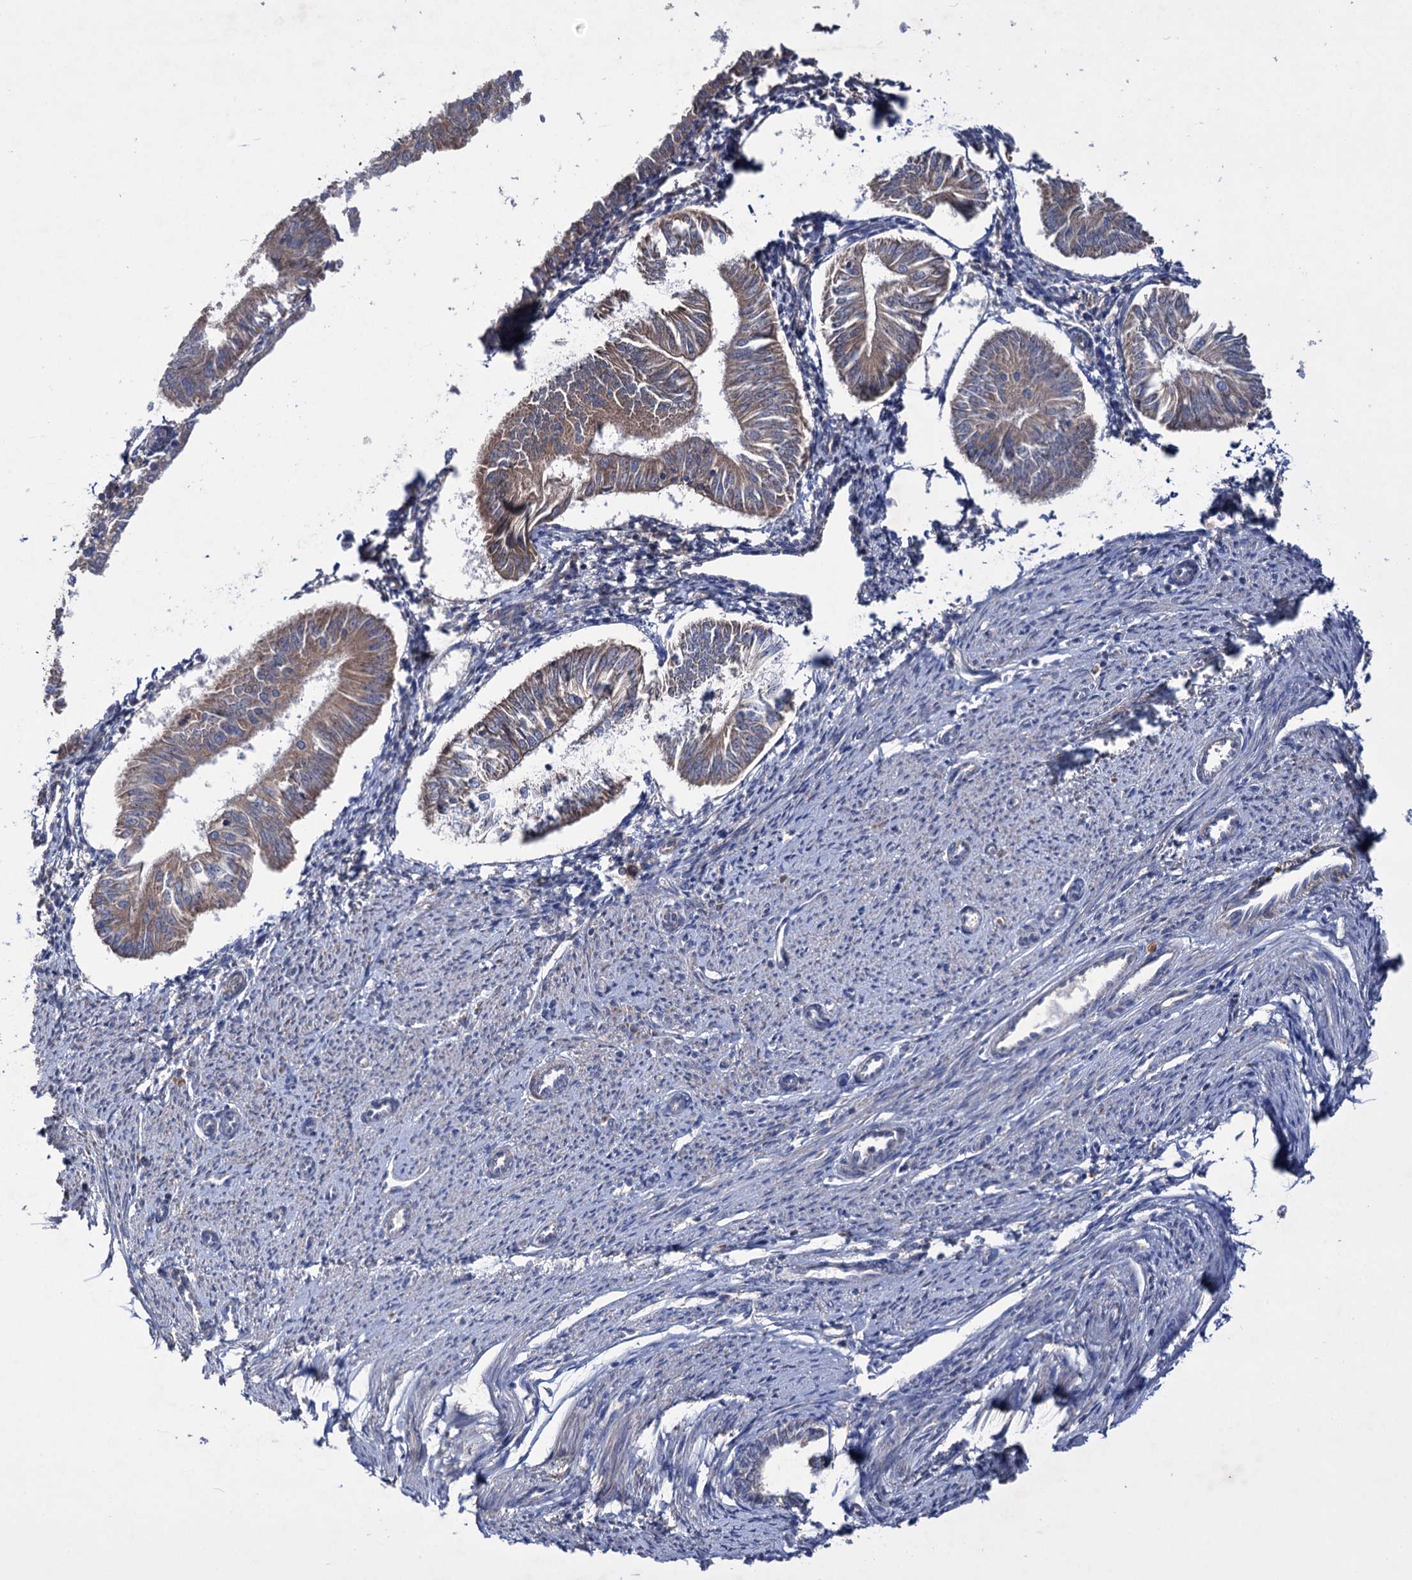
{"staining": {"intensity": "weak", "quantity": ">75%", "location": "cytoplasmic/membranous"}, "tissue": "endometrial cancer", "cell_type": "Tumor cells", "image_type": "cancer", "snomed": [{"axis": "morphology", "description": "Adenocarcinoma, NOS"}, {"axis": "topography", "description": "Endometrium"}], "caption": "This is a histology image of IHC staining of endometrial cancer (adenocarcinoma), which shows weak staining in the cytoplasmic/membranous of tumor cells.", "gene": "CLPB", "patient": {"sex": "female", "age": 58}}